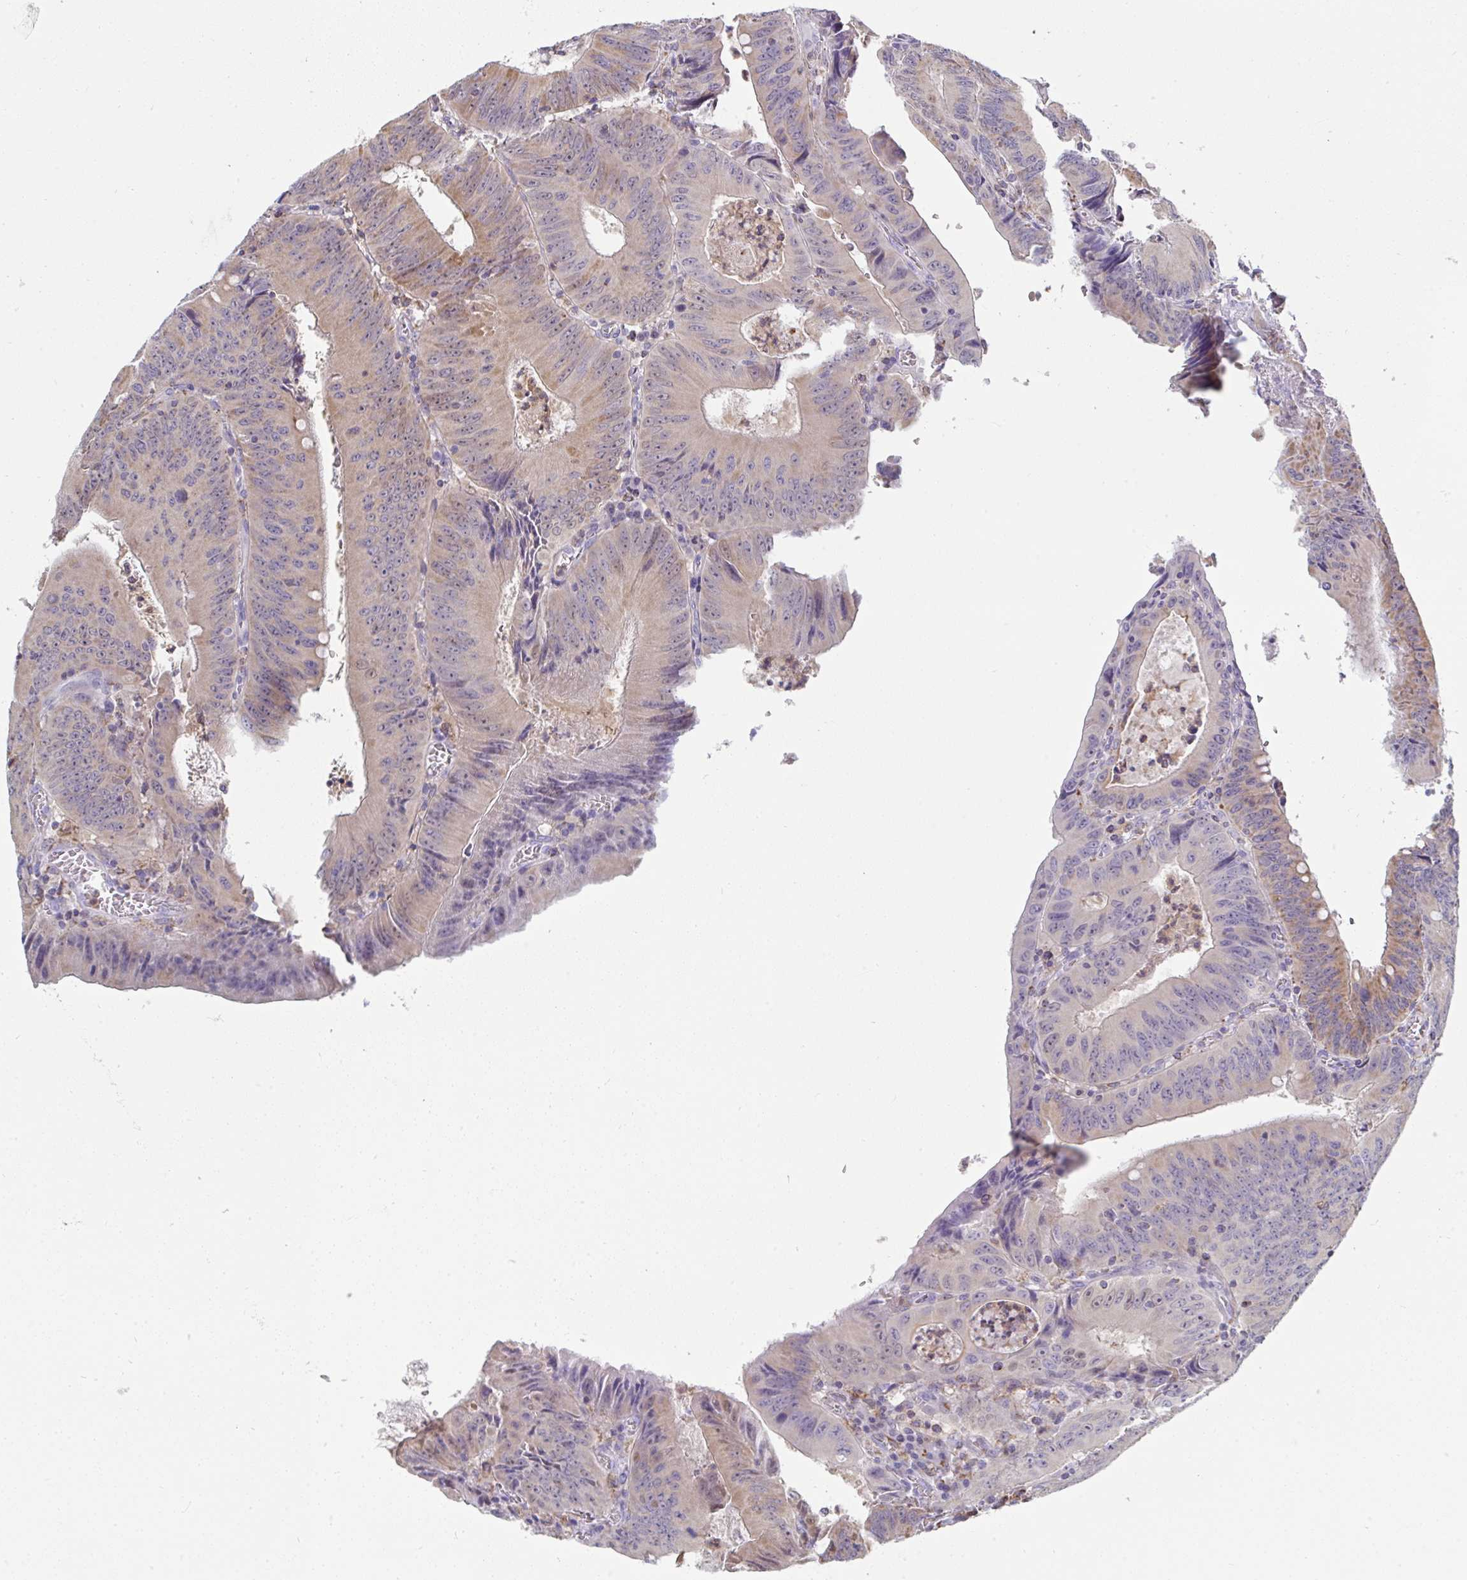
{"staining": {"intensity": "moderate", "quantity": "25%-75%", "location": "cytoplasmic/membranous,nuclear"}, "tissue": "colorectal cancer", "cell_type": "Tumor cells", "image_type": "cancer", "snomed": [{"axis": "morphology", "description": "Adenocarcinoma, NOS"}, {"axis": "topography", "description": "Rectum"}], "caption": "Immunohistochemical staining of colorectal cancer shows medium levels of moderate cytoplasmic/membranous and nuclear protein expression in about 25%-75% of tumor cells.", "gene": "MGAM2", "patient": {"sex": "female", "age": 72}}